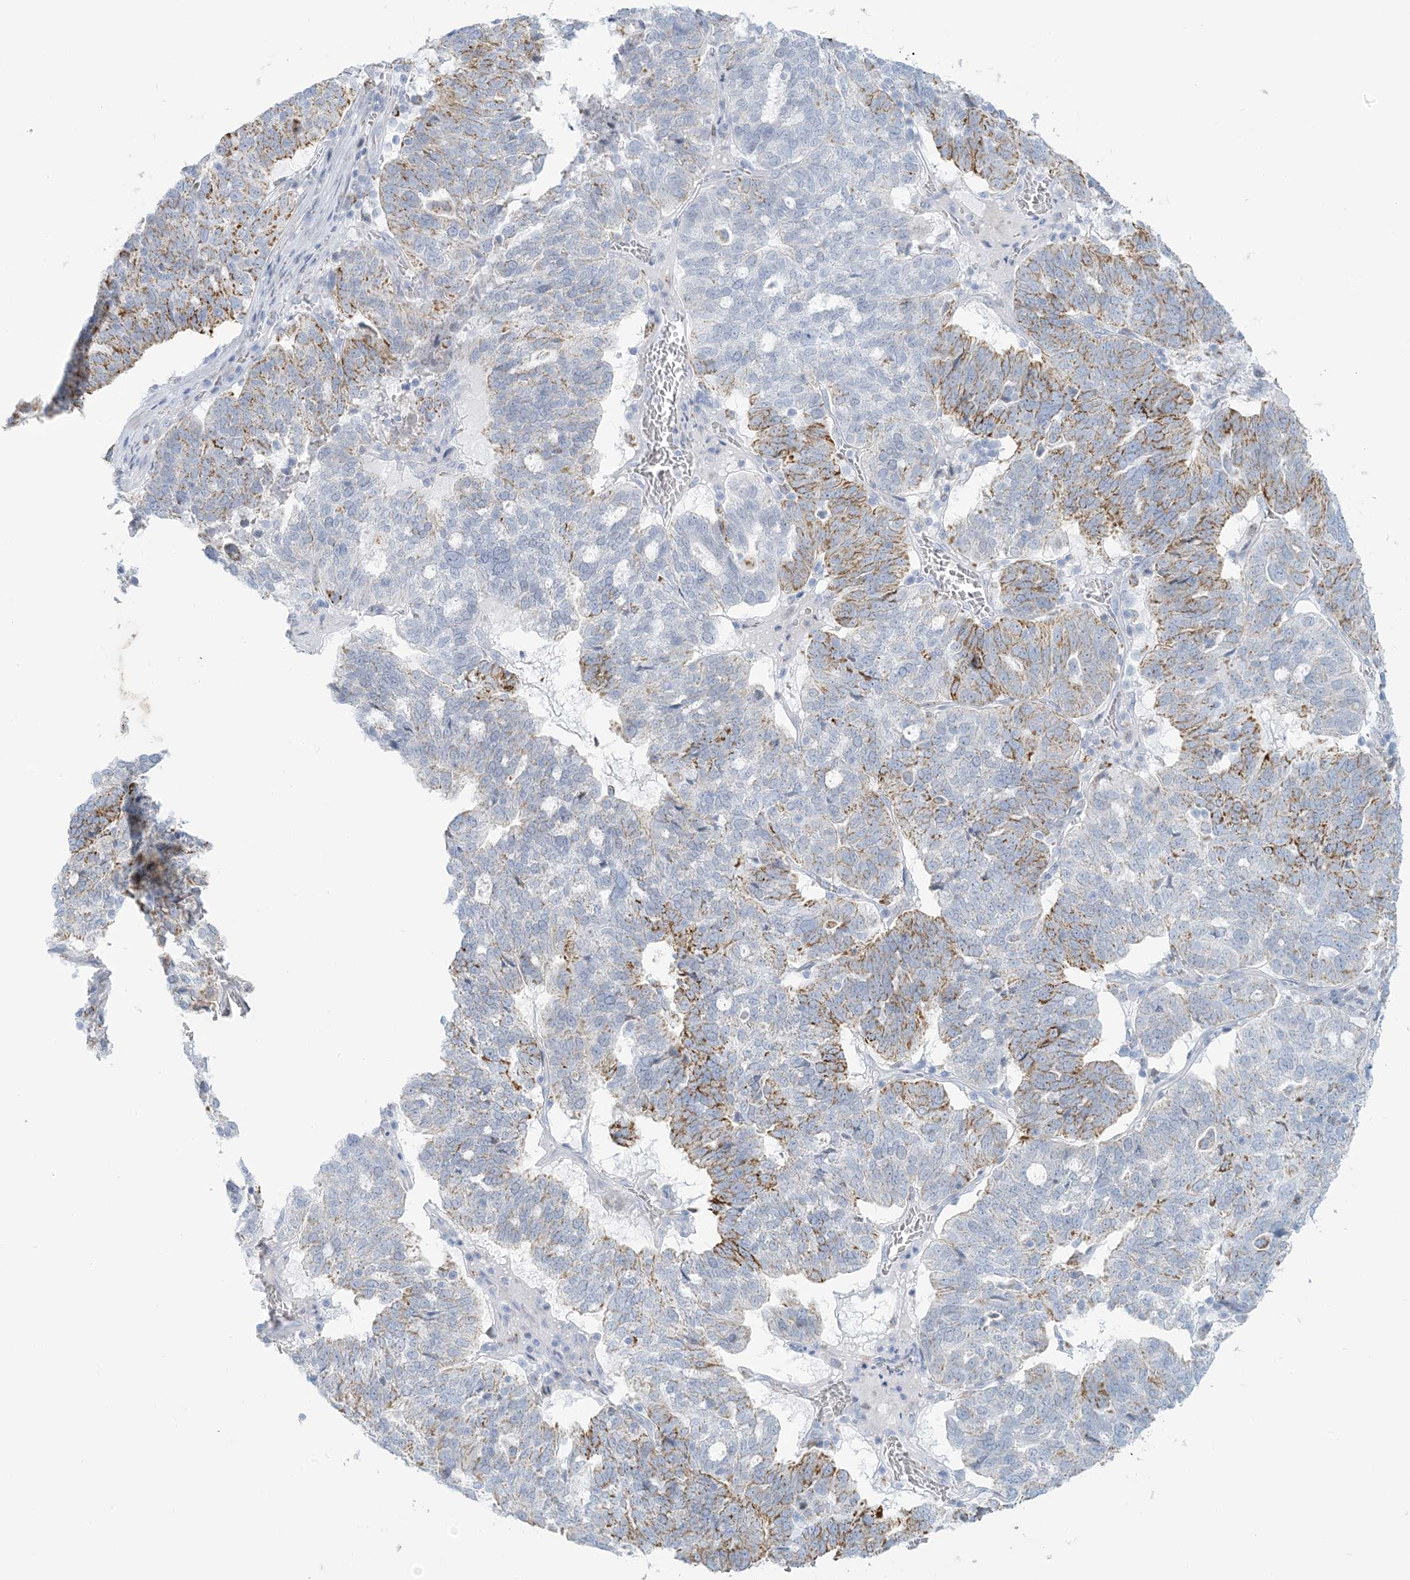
{"staining": {"intensity": "moderate", "quantity": "<25%", "location": "cytoplasmic/membranous"}, "tissue": "ovarian cancer", "cell_type": "Tumor cells", "image_type": "cancer", "snomed": [{"axis": "morphology", "description": "Cystadenocarcinoma, serous, NOS"}, {"axis": "topography", "description": "Ovary"}], "caption": "Protein analysis of ovarian serous cystadenocarcinoma tissue demonstrates moderate cytoplasmic/membranous positivity in about <25% of tumor cells.", "gene": "ZDHHC4", "patient": {"sex": "female", "age": 59}}